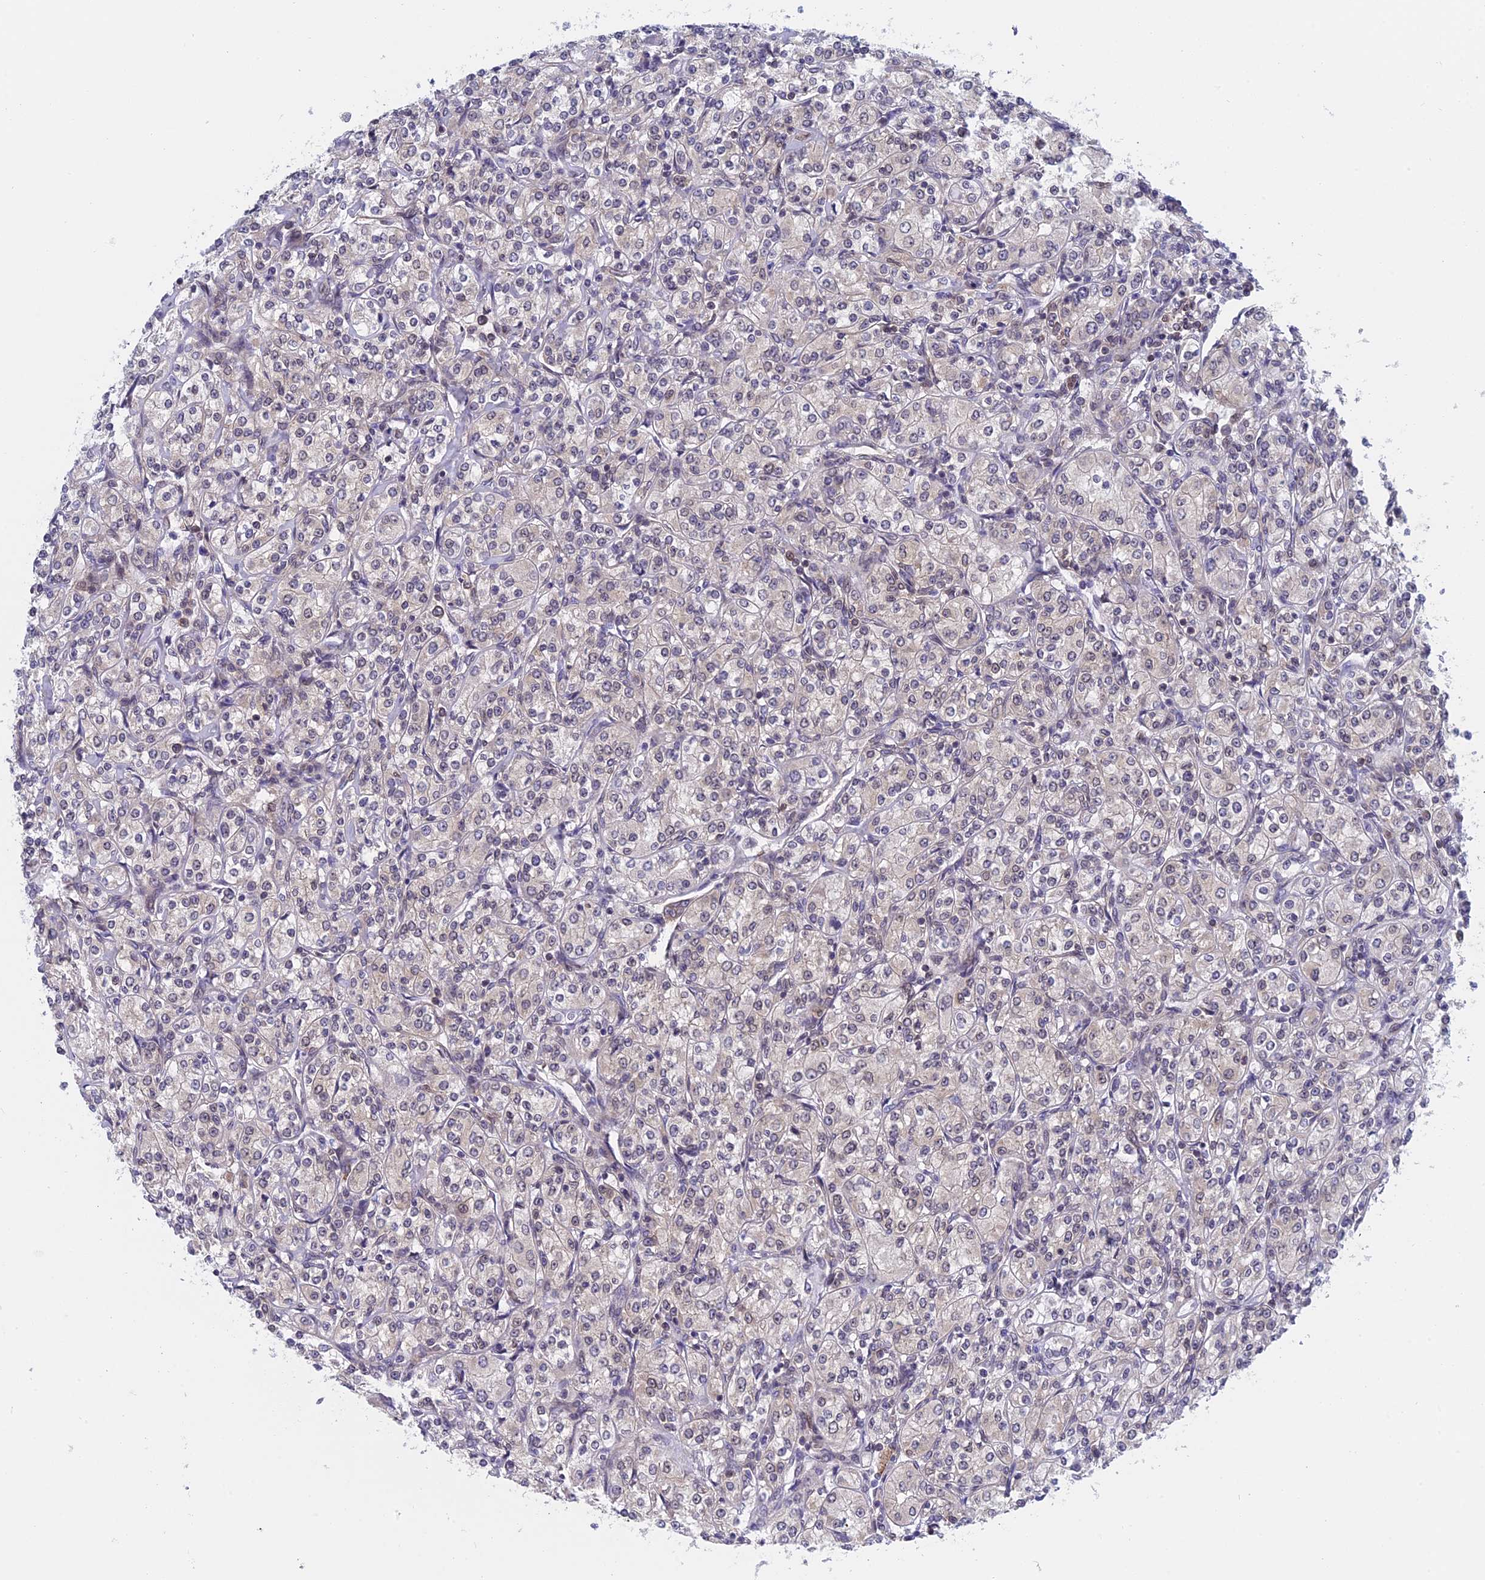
{"staining": {"intensity": "weak", "quantity": "<25%", "location": "nuclear"}, "tissue": "renal cancer", "cell_type": "Tumor cells", "image_type": "cancer", "snomed": [{"axis": "morphology", "description": "Adenocarcinoma, NOS"}, {"axis": "topography", "description": "Kidney"}], "caption": "Histopathology image shows no protein expression in tumor cells of adenocarcinoma (renal) tissue. (DAB (3,3'-diaminobenzidine) immunohistochemistry (IHC), high magnification).", "gene": "NAA10", "patient": {"sex": "male", "age": 77}}